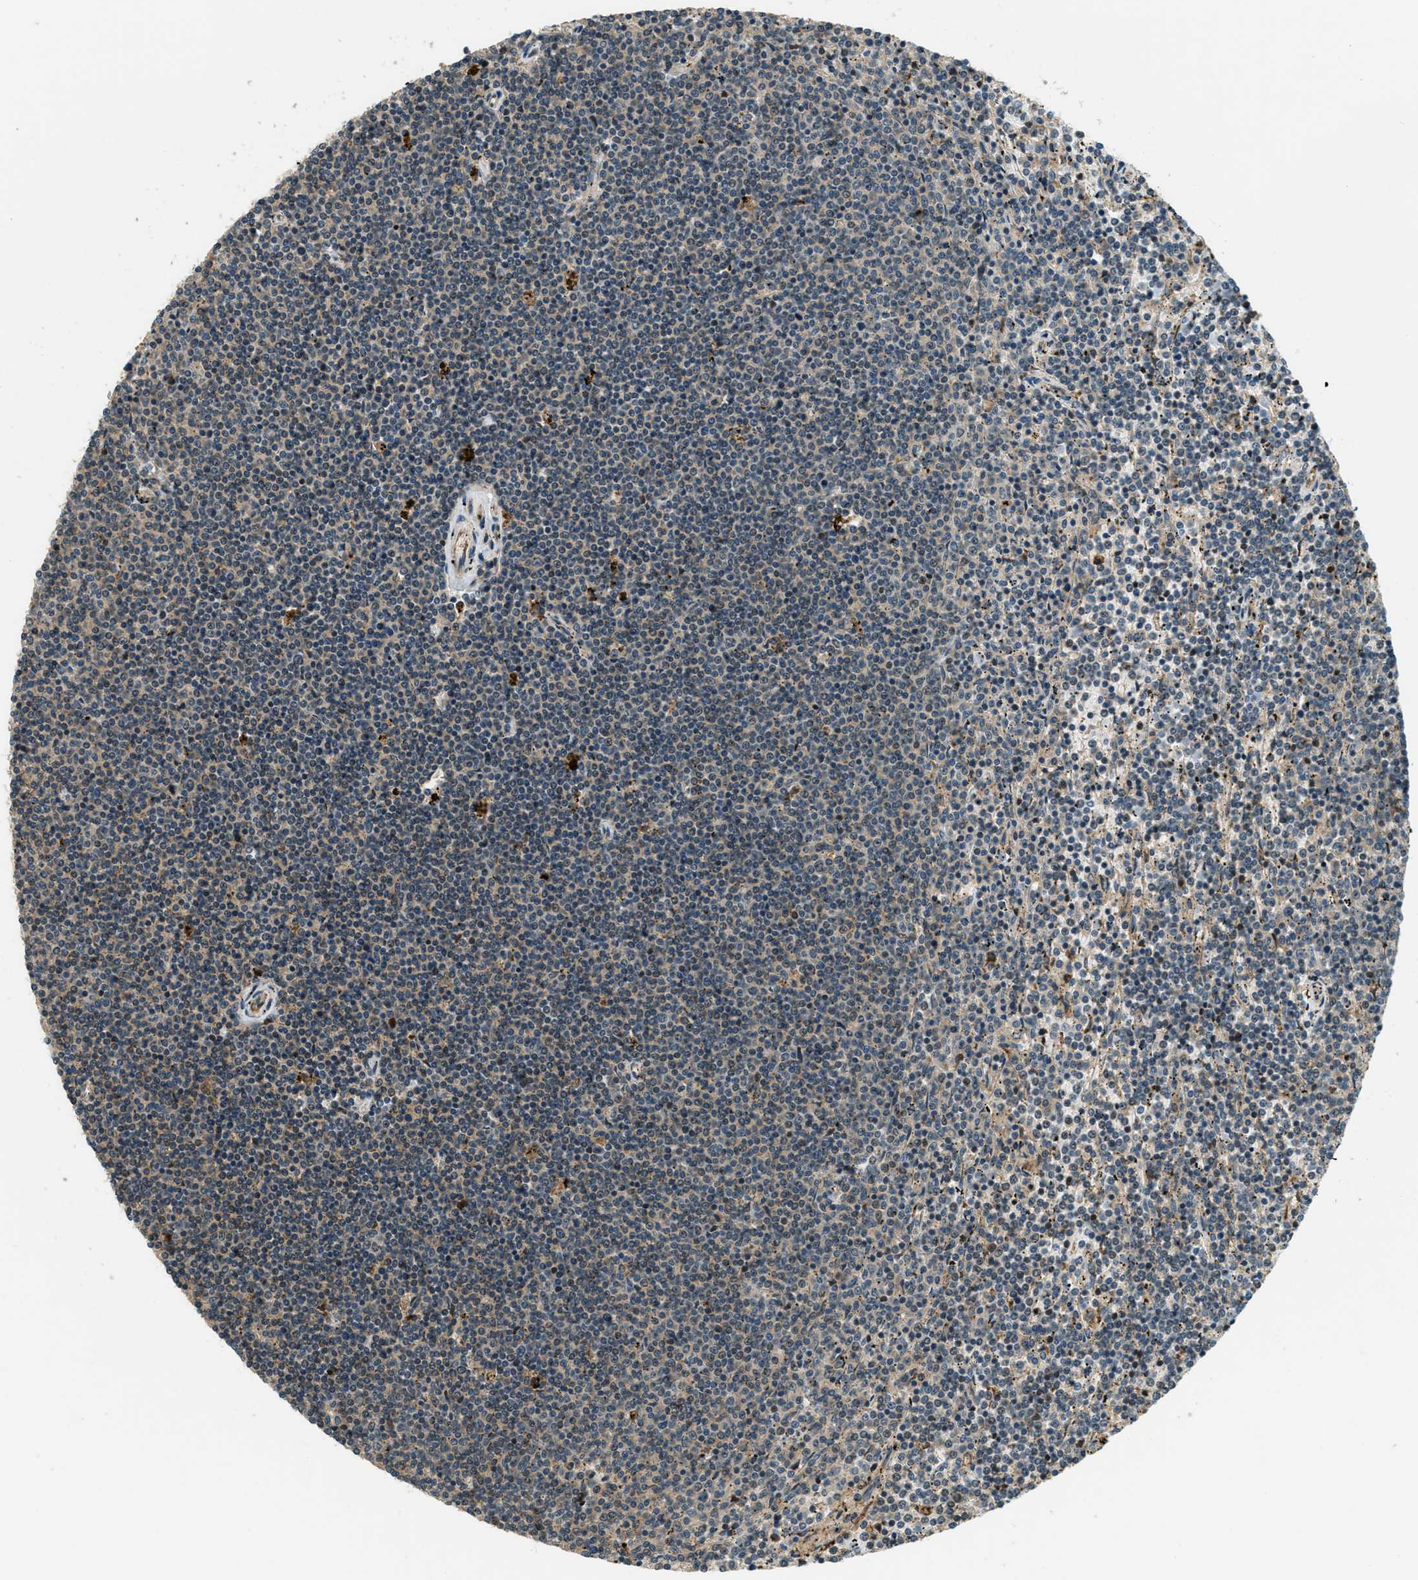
{"staining": {"intensity": "weak", "quantity": "<25%", "location": "cytoplasmic/membranous"}, "tissue": "lymphoma", "cell_type": "Tumor cells", "image_type": "cancer", "snomed": [{"axis": "morphology", "description": "Malignant lymphoma, non-Hodgkin's type, Low grade"}, {"axis": "topography", "description": "Spleen"}], "caption": "The immunohistochemistry histopathology image has no significant positivity in tumor cells of malignant lymphoma, non-Hodgkin's type (low-grade) tissue.", "gene": "PTPN23", "patient": {"sex": "female", "age": 50}}